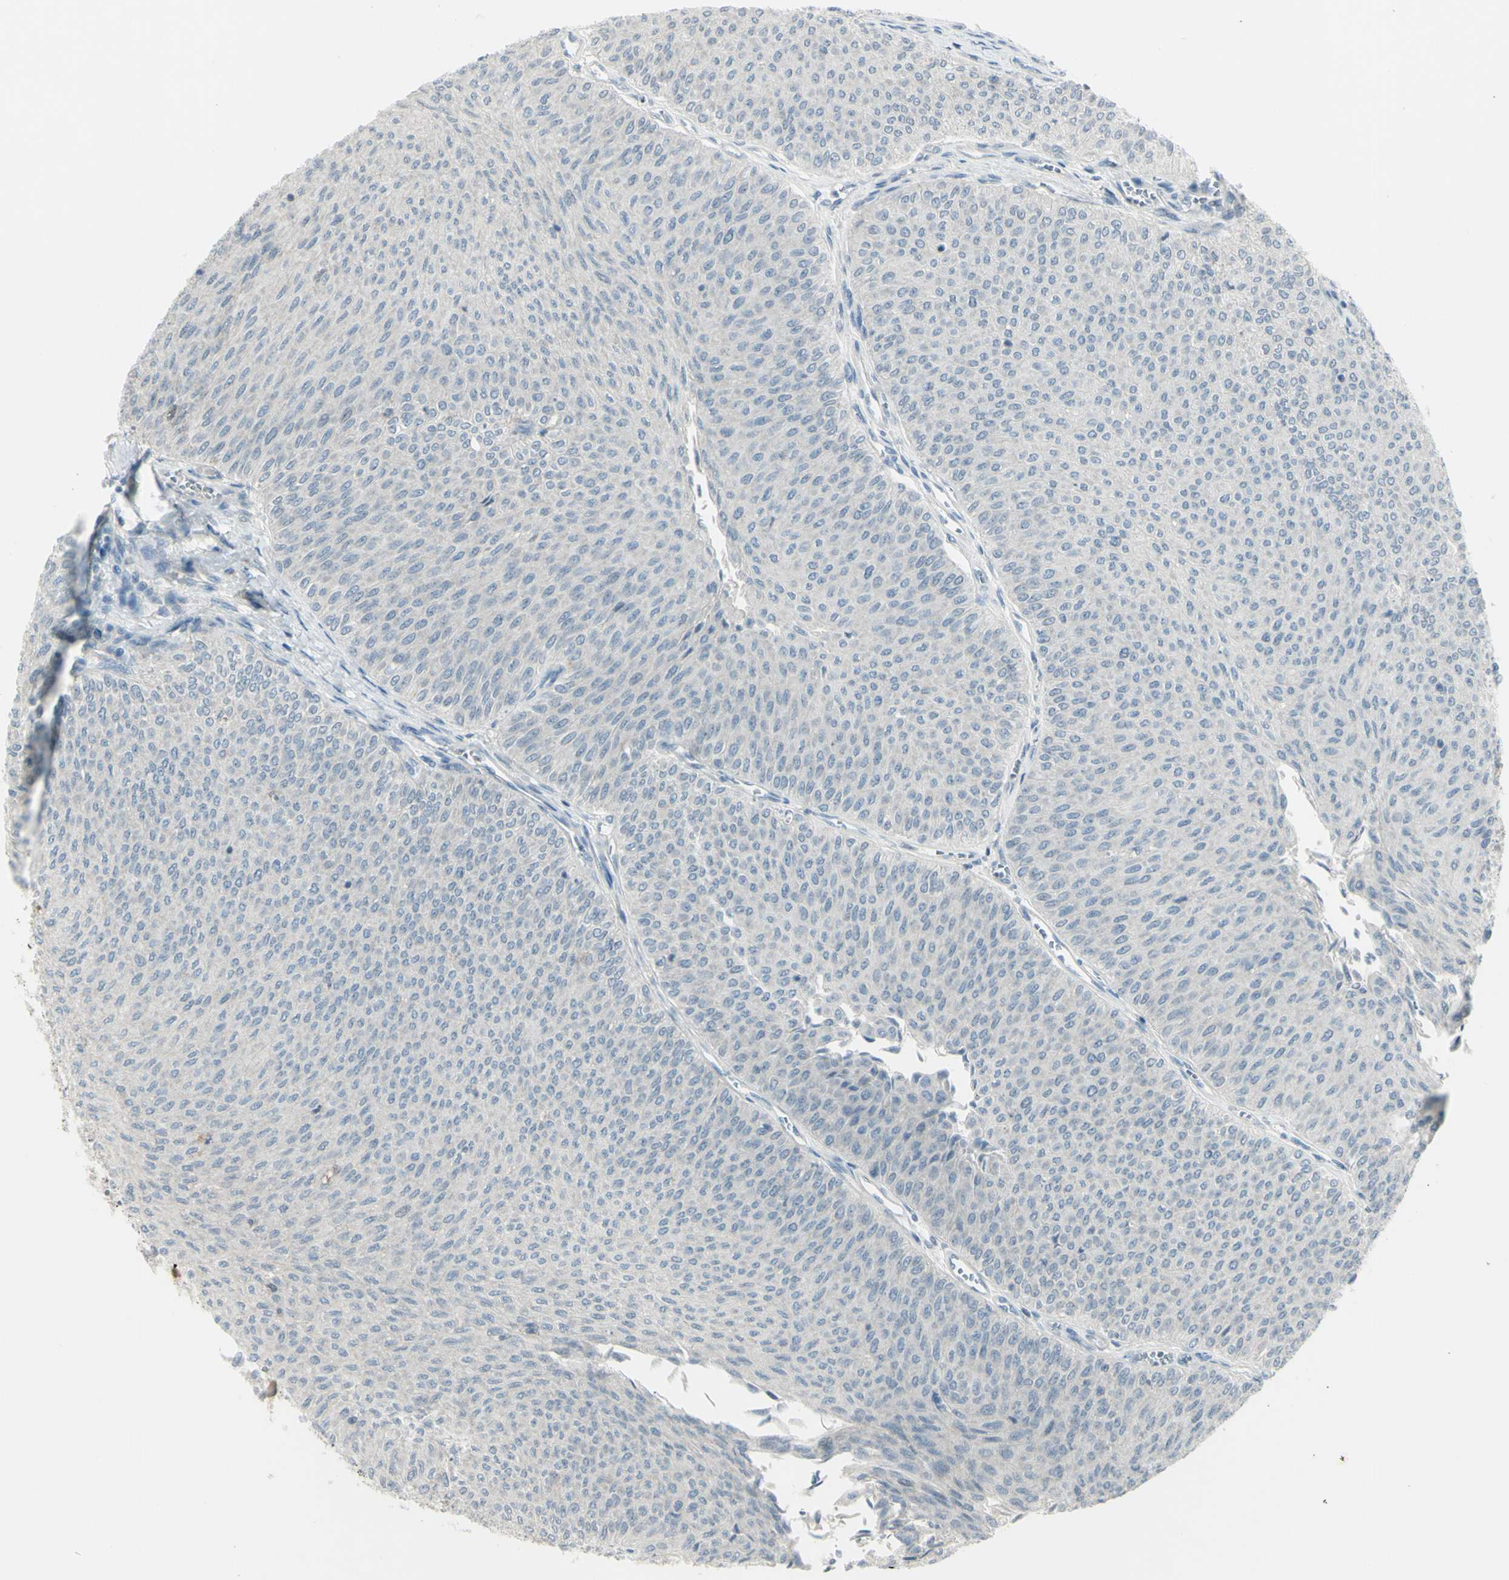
{"staining": {"intensity": "negative", "quantity": "none", "location": "none"}, "tissue": "urothelial cancer", "cell_type": "Tumor cells", "image_type": "cancer", "snomed": [{"axis": "morphology", "description": "Urothelial carcinoma, Low grade"}, {"axis": "topography", "description": "Urinary bladder"}], "caption": "Immunohistochemistry photomicrograph of urothelial carcinoma (low-grade) stained for a protein (brown), which exhibits no staining in tumor cells.", "gene": "SH3GL2", "patient": {"sex": "male", "age": 78}}